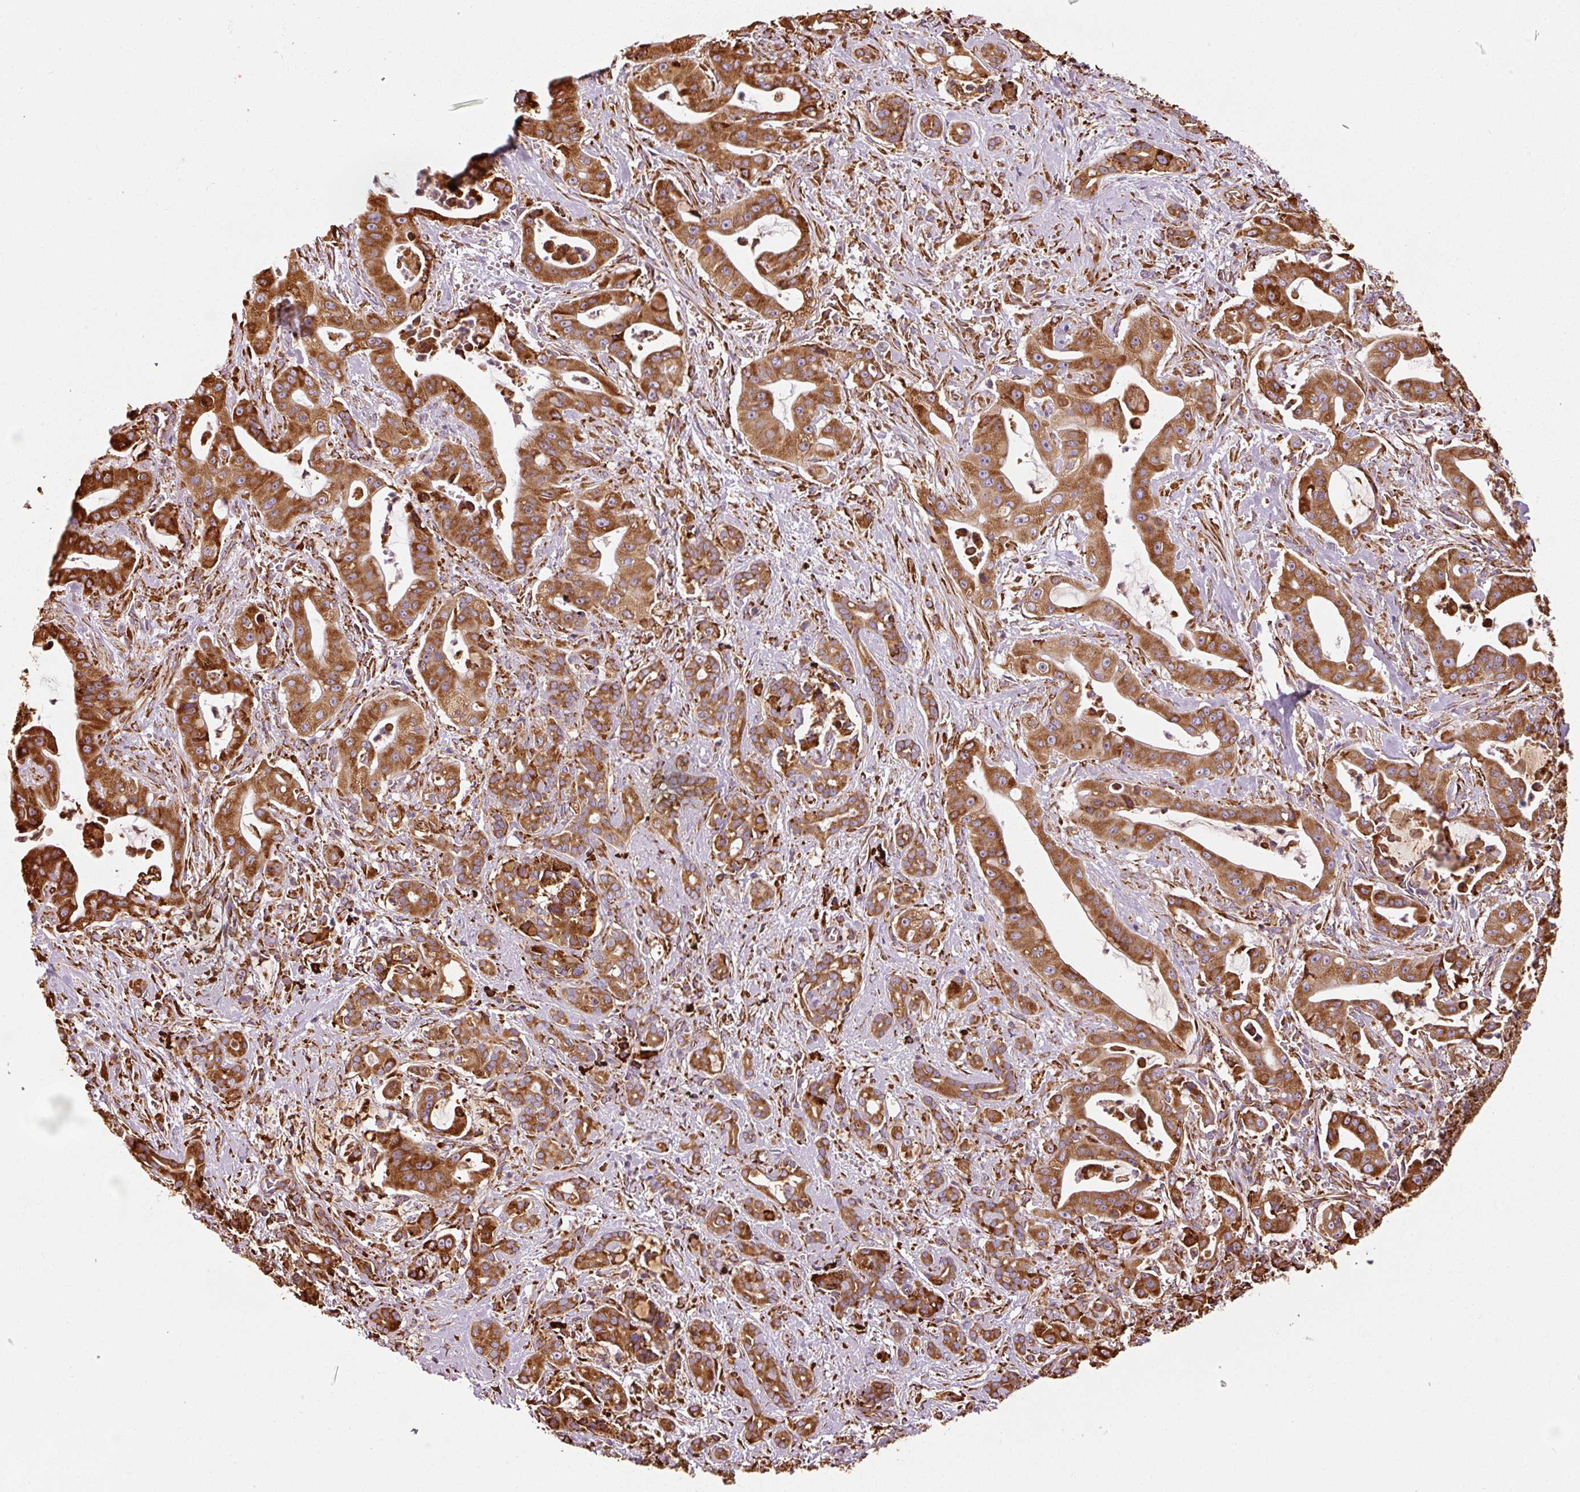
{"staining": {"intensity": "strong", "quantity": ">75%", "location": "cytoplasmic/membranous"}, "tissue": "pancreatic cancer", "cell_type": "Tumor cells", "image_type": "cancer", "snomed": [{"axis": "morphology", "description": "Adenocarcinoma, NOS"}, {"axis": "topography", "description": "Pancreas"}], "caption": "Protein positivity by immunohistochemistry displays strong cytoplasmic/membranous staining in approximately >75% of tumor cells in pancreatic cancer.", "gene": "KLC1", "patient": {"sex": "male", "age": 57}}